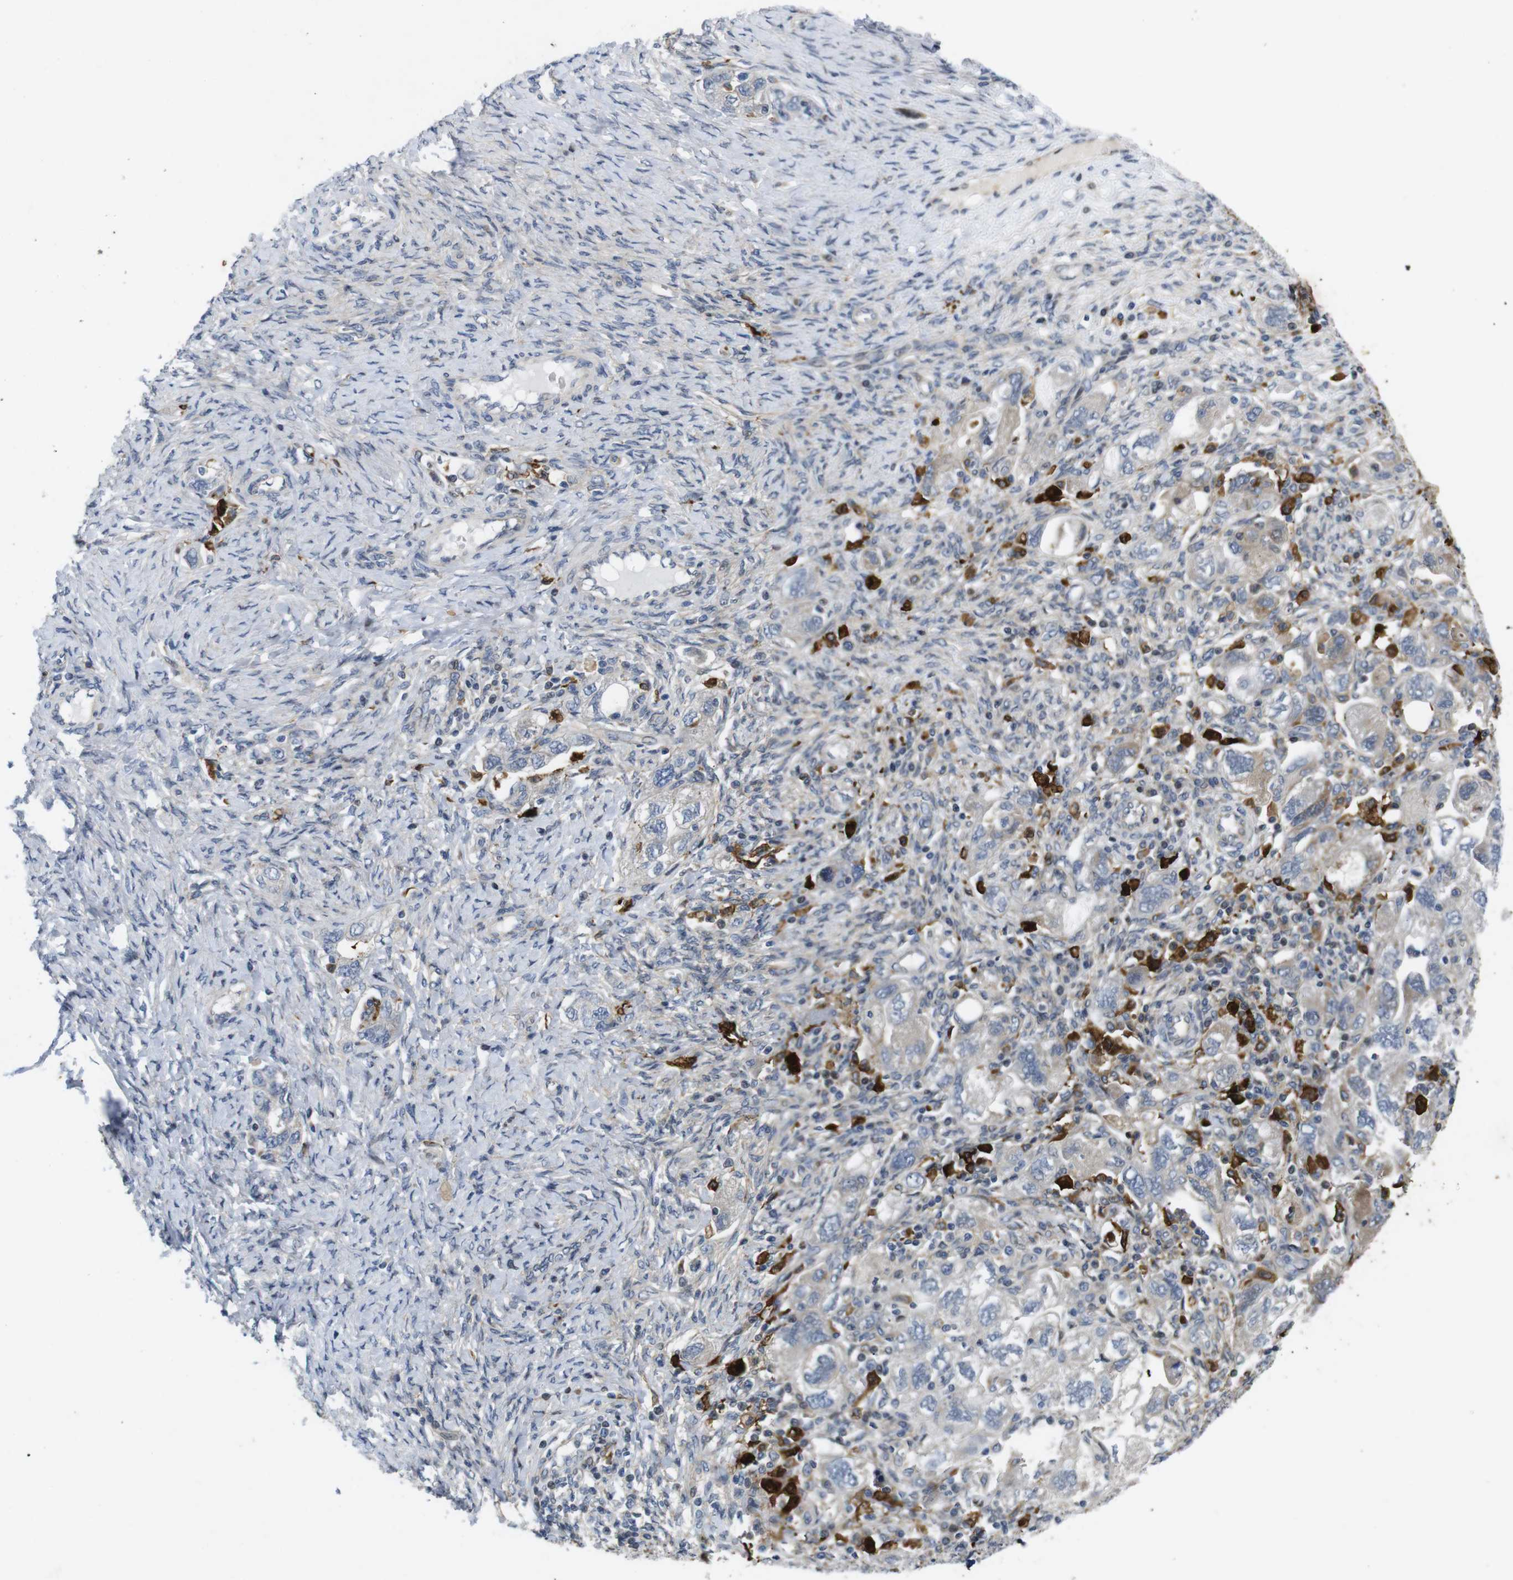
{"staining": {"intensity": "weak", "quantity": "25%-75%", "location": "cytoplasmic/membranous"}, "tissue": "ovarian cancer", "cell_type": "Tumor cells", "image_type": "cancer", "snomed": [{"axis": "morphology", "description": "Carcinoma, NOS"}, {"axis": "morphology", "description": "Cystadenocarcinoma, serous, NOS"}, {"axis": "topography", "description": "Ovary"}], "caption": "Human ovarian cancer (carcinoma) stained with a protein marker exhibits weak staining in tumor cells.", "gene": "ROBO2", "patient": {"sex": "female", "age": 69}}